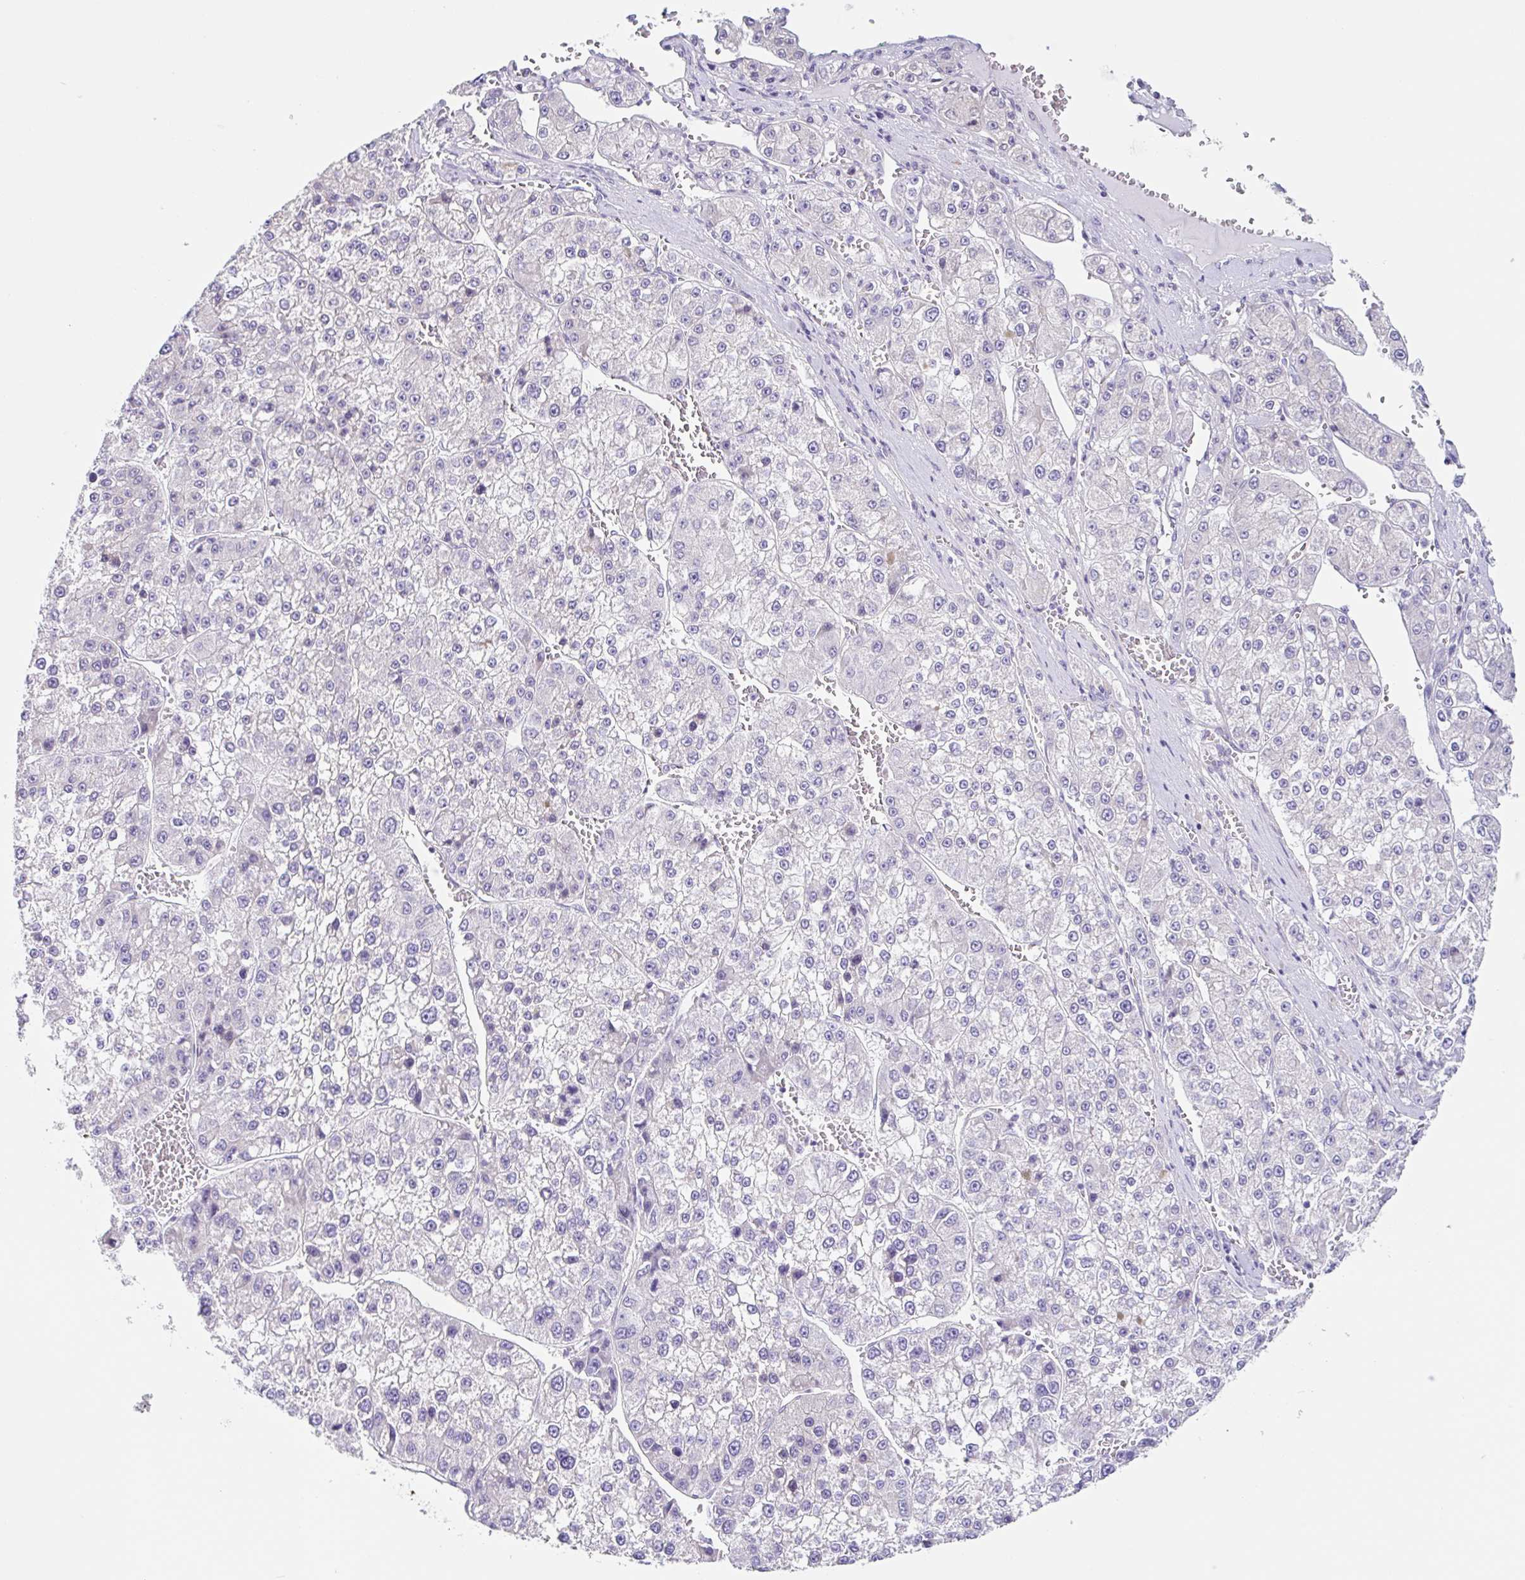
{"staining": {"intensity": "negative", "quantity": "none", "location": "none"}, "tissue": "liver cancer", "cell_type": "Tumor cells", "image_type": "cancer", "snomed": [{"axis": "morphology", "description": "Carcinoma, Hepatocellular, NOS"}, {"axis": "topography", "description": "Liver"}], "caption": "This is a photomicrograph of immunohistochemistry (IHC) staining of hepatocellular carcinoma (liver), which shows no positivity in tumor cells. (DAB immunohistochemistry (IHC) with hematoxylin counter stain).", "gene": "DCAF17", "patient": {"sex": "female", "age": 73}}